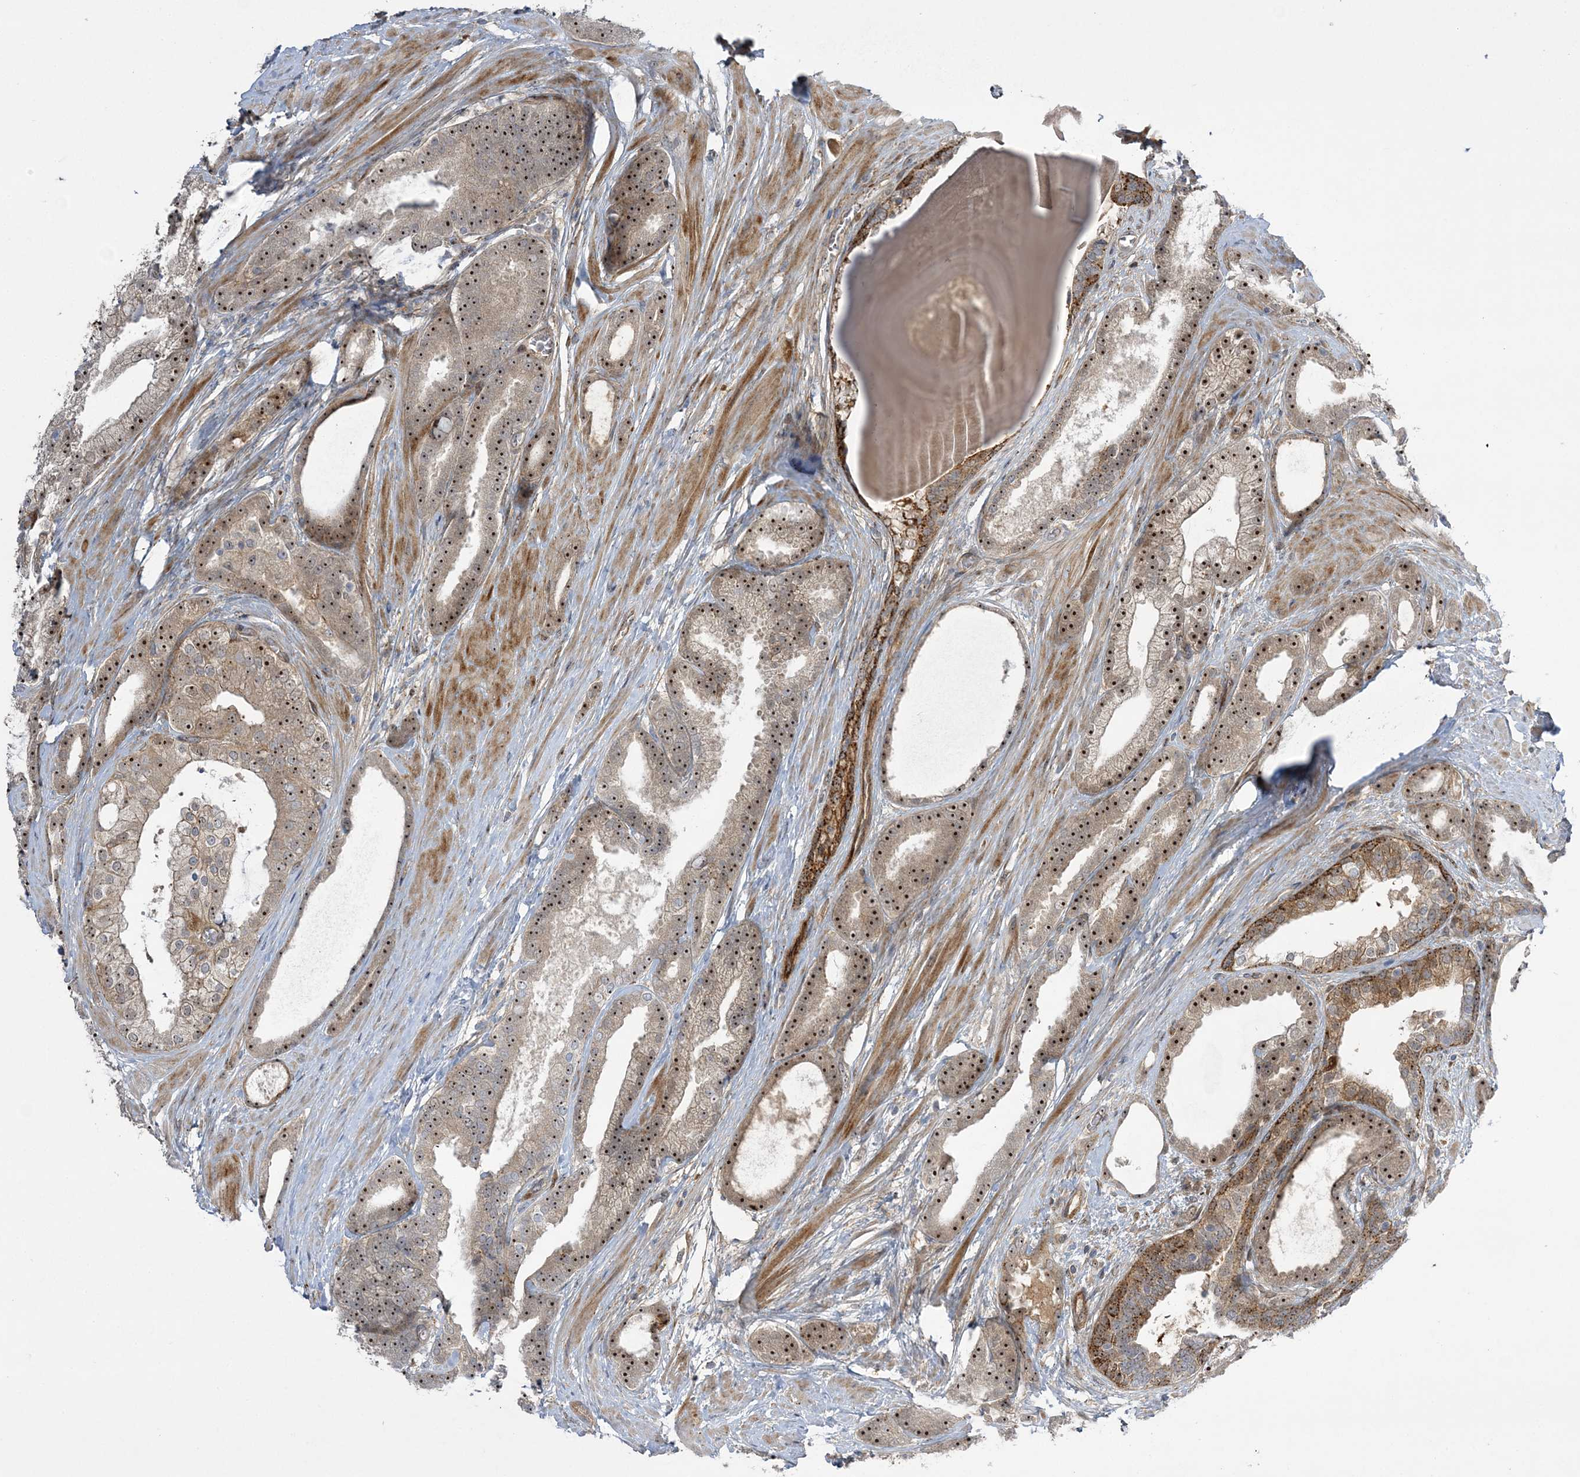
{"staining": {"intensity": "strong", "quantity": ">75%", "location": "nuclear"}, "tissue": "prostate cancer", "cell_type": "Tumor cells", "image_type": "cancer", "snomed": [{"axis": "morphology", "description": "Adenocarcinoma, High grade"}, {"axis": "topography", "description": "Prostate"}], "caption": "Immunohistochemical staining of human prostate cancer (high-grade adenocarcinoma) reveals high levels of strong nuclear protein expression in approximately >75% of tumor cells. Ihc stains the protein in brown and the nuclei are stained blue.", "gene": "NPM3", "patient": {"sex": "male", "age": 60}}